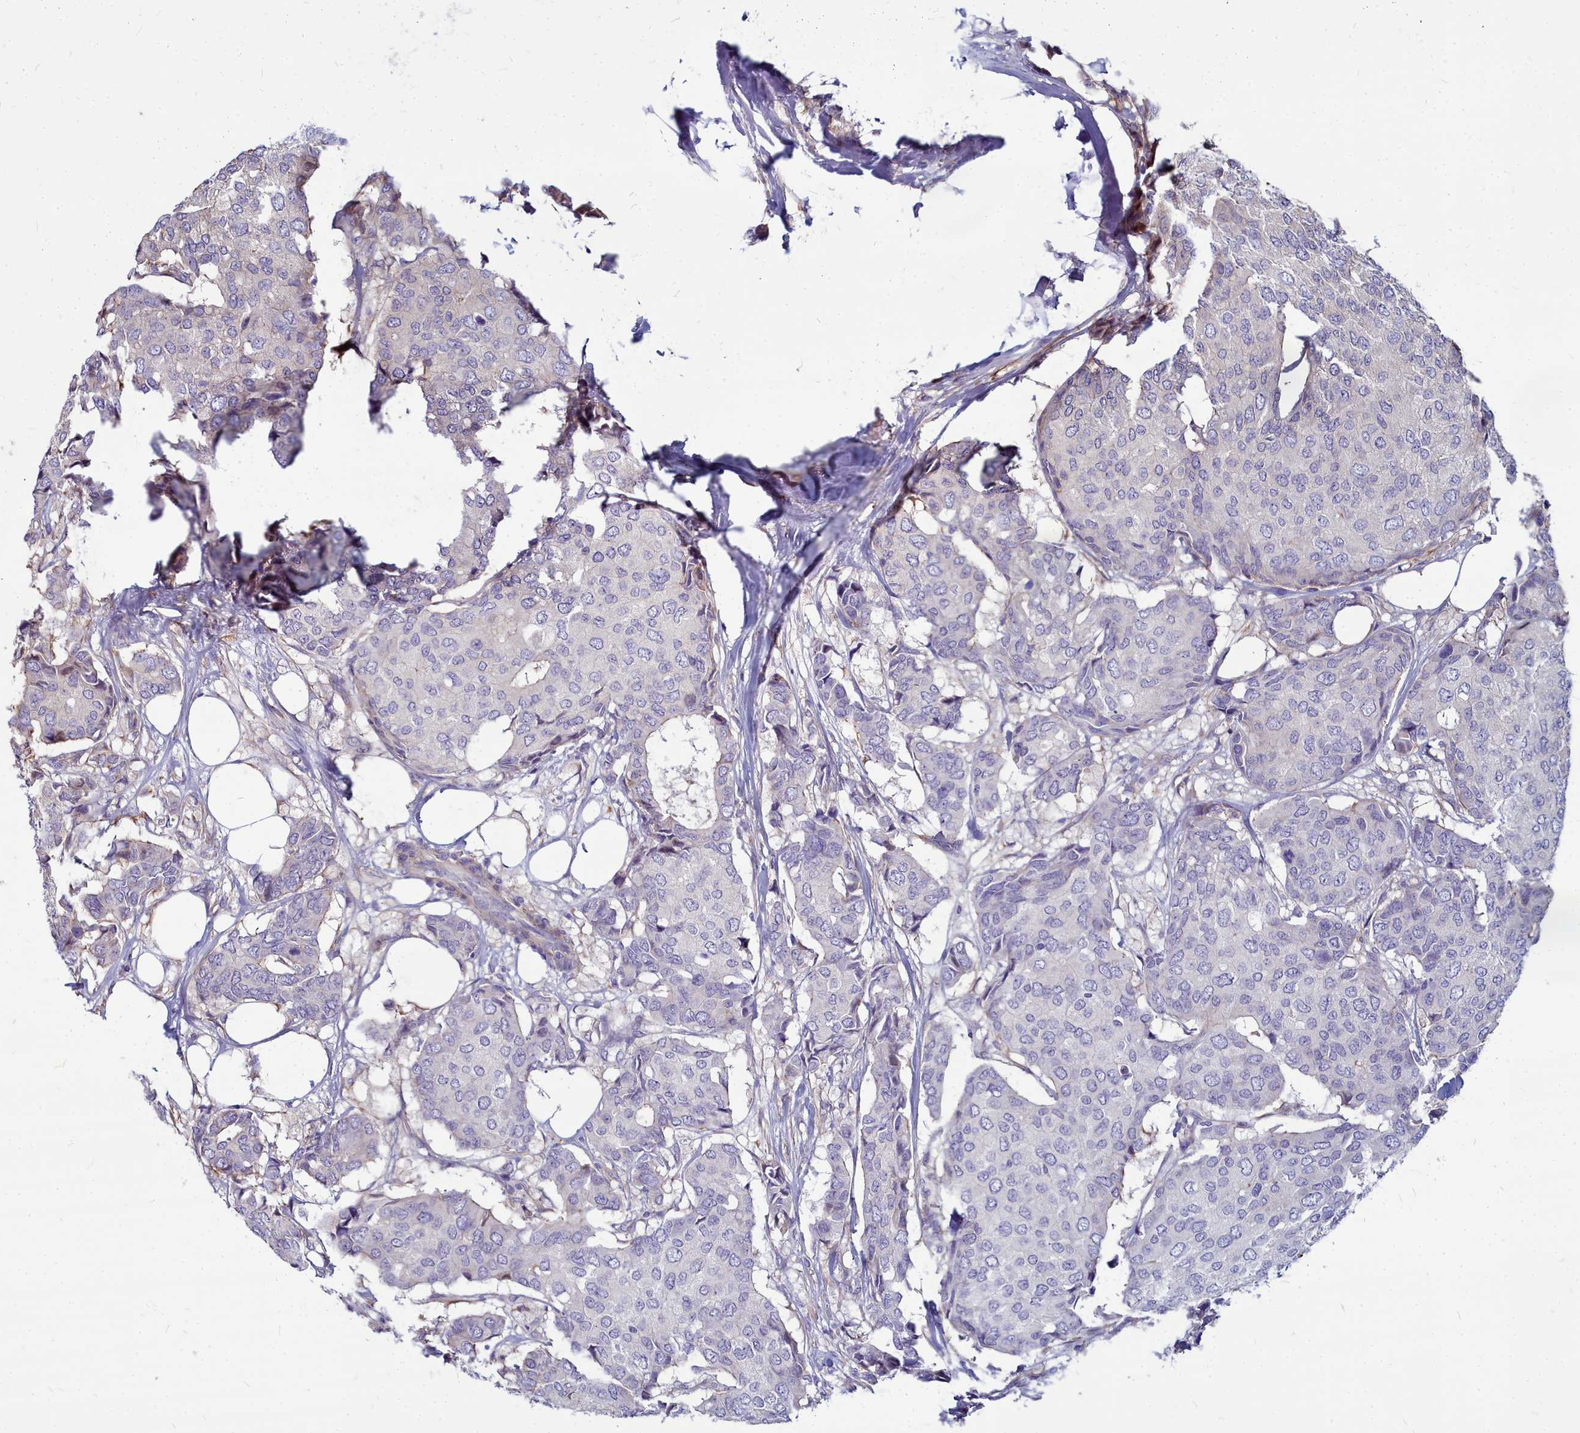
{"staining": {"intensity": "negative", "quantity": "none", "location": "none"}, "tissue": "breast cancer", "cell_type": "Tumor cells", "image_type": "cancer", "snomed": [{"axis": "morphology", "description": "Duct carcinoma"}, {"axis": "topography", "description": "Breast"}], "caption": "The photomicrograph exhibits no staining of tumor cells in invasive ductal carcinoma (breast). (Stains: DAB immunohistochemistry (IHC) with hematoxylin counter stain, Microscopy: brightfield microscopy at high magnification).", "gene": "TTC5", "patient": {"sex": "female", "age": 75}}